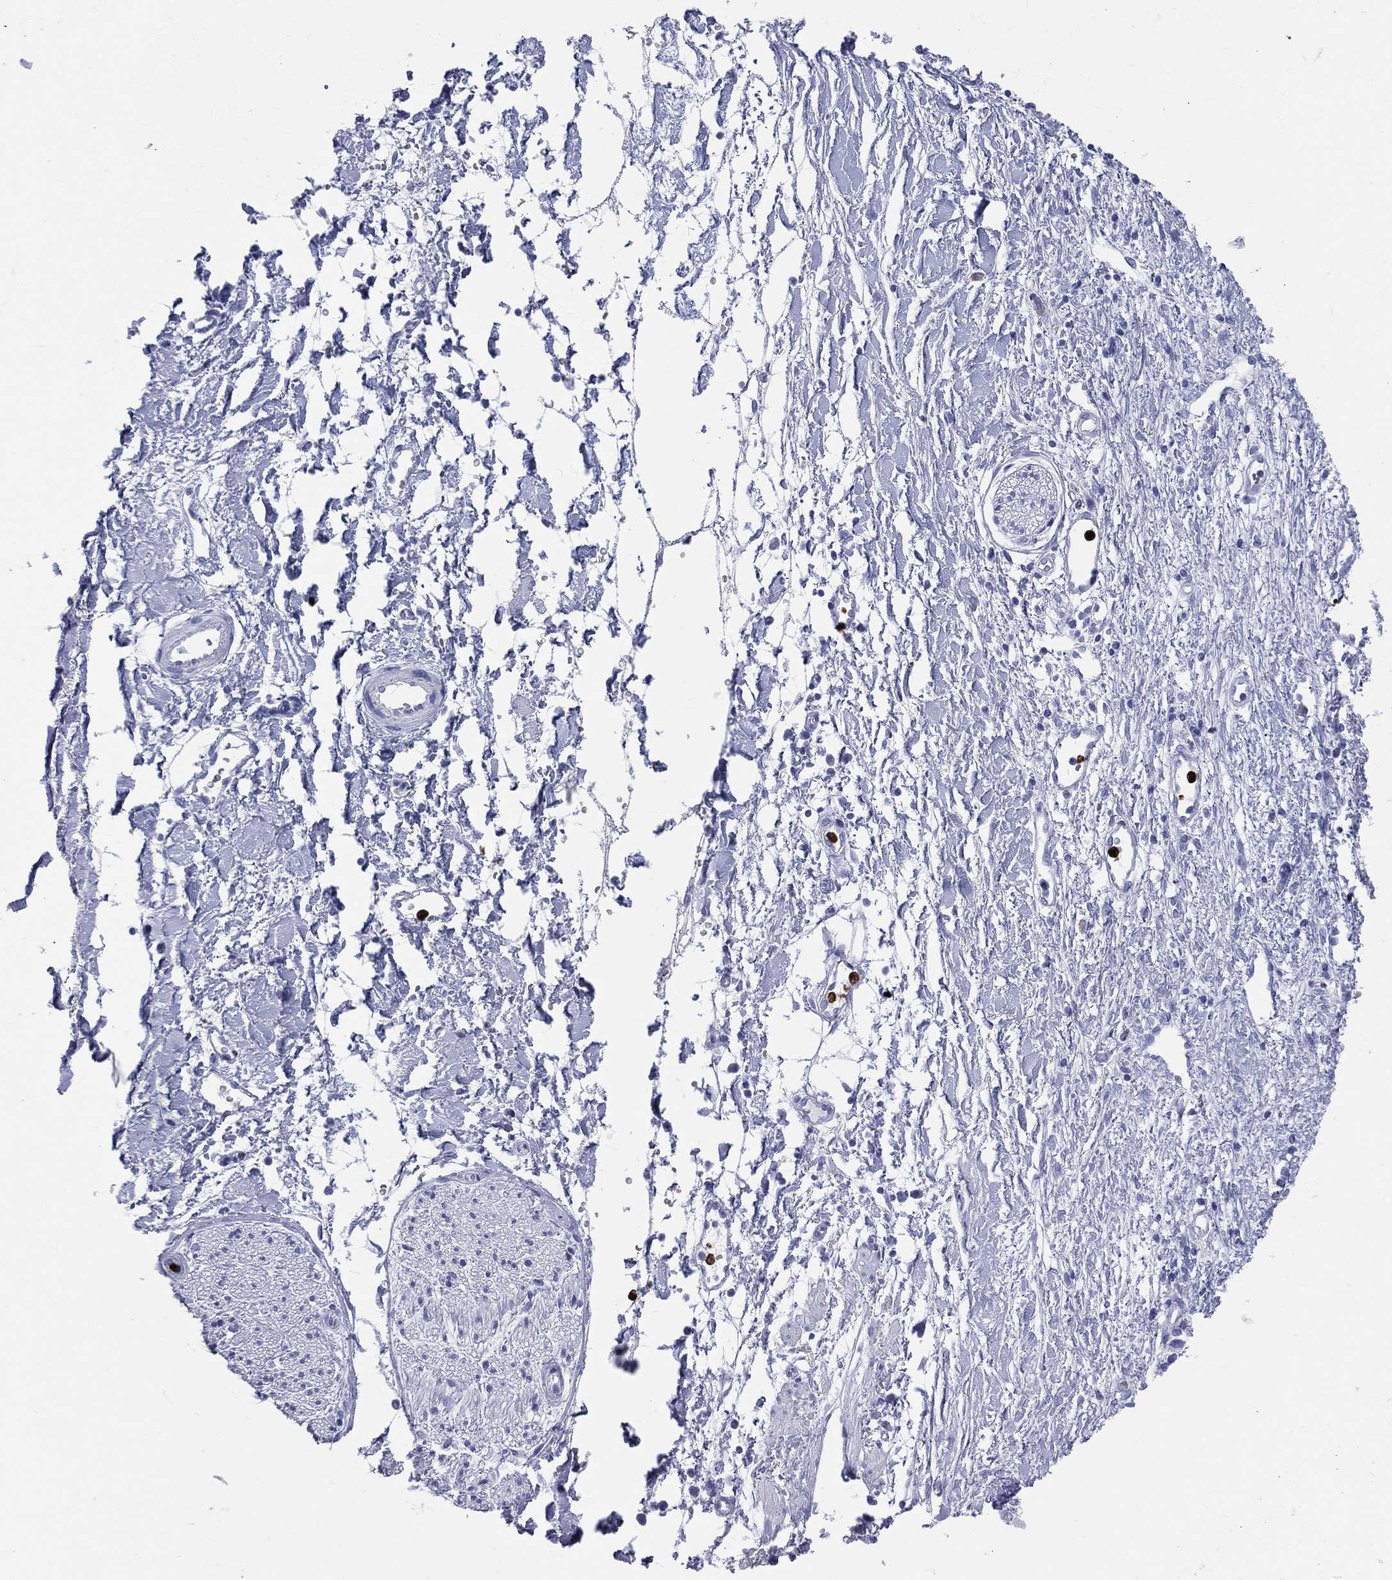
{"staining": {"intensity": "negative", "quantity": "none", "location": "none"}, "tissue": "soft tissue", "cell_type": "Fibroblasts", "image_type": "normal", "snomed": [{"axis": "morphology", "description": "Normal tissue, NOS"}, {"axis": "morphology", "description": "Adenocarcinoma, NOS"}, {"axis": "topography", "description": "Pancreas"}, {"axis": "topography", "description": "Peripheral nerve tissue"}], "caption": "An immunohistochemistry histopathology image of unremarkable soft tissue is shown. There is no staining in fibroblasts of soft tissue.", "gene": "PGLYRP1", "patient": {"sex": "male", "age": 61}}